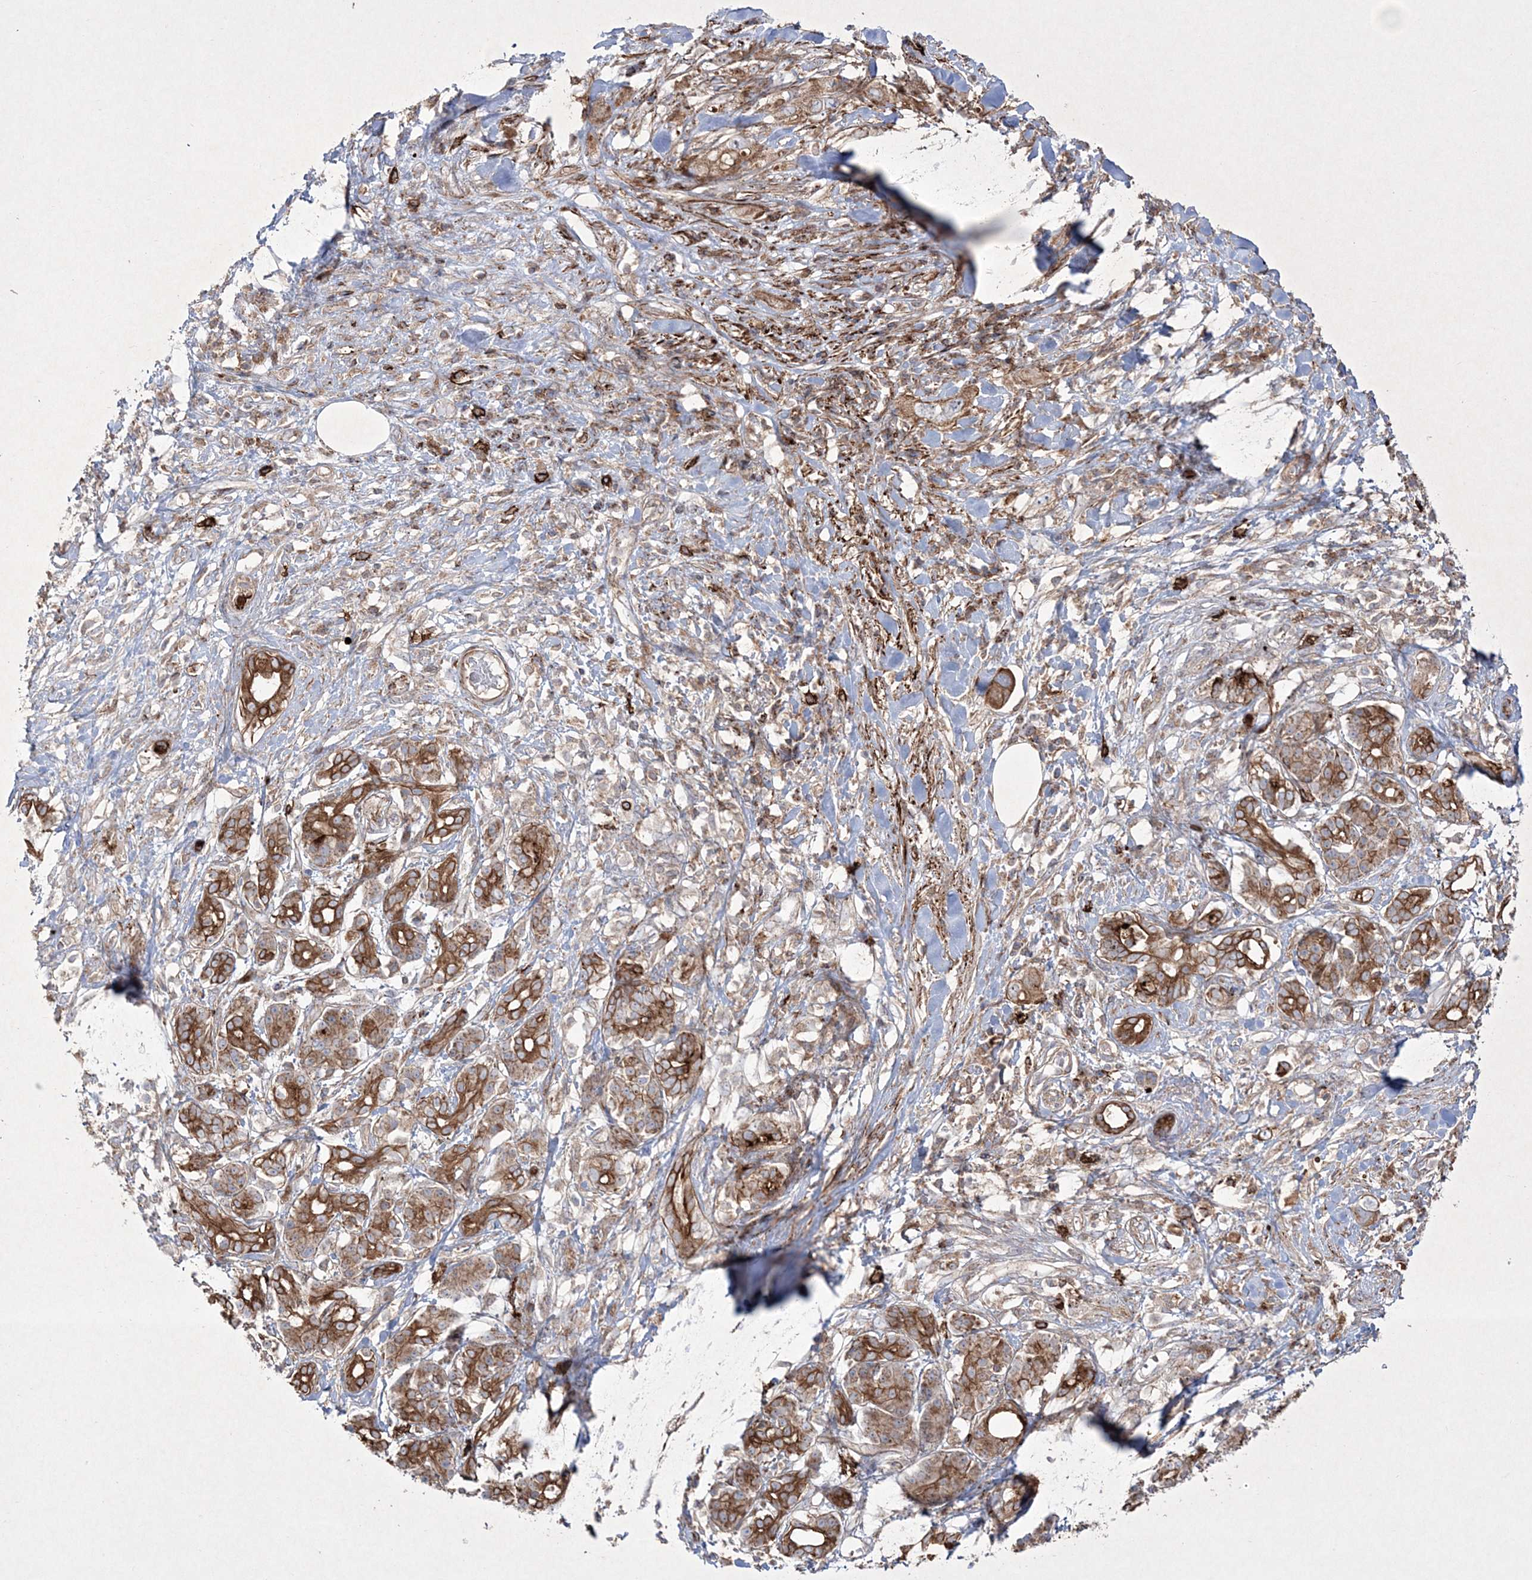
{"staining": {"intensity": "moderate", "quantity": ">75%", "location": "cytoplasmic/membranous"}, "tissue": "pancreatic cancer", "cell_type": "Tumor cells", "image_type": "cancer", "snomed": [{"axis": "morphology", "description": "Adenocarcinoma, NOS"}, {"axis": "topography", "description": "Pancreas"}], "caption": "Immunohistochemistry of pancreatic adenocarcinoma reveals medium levels of moderate cytoplasmic/membranous expression in approximately >75% of tumor cells.", "gene": "RICTOR", "patient": {"sex": "female", "age": 56}}